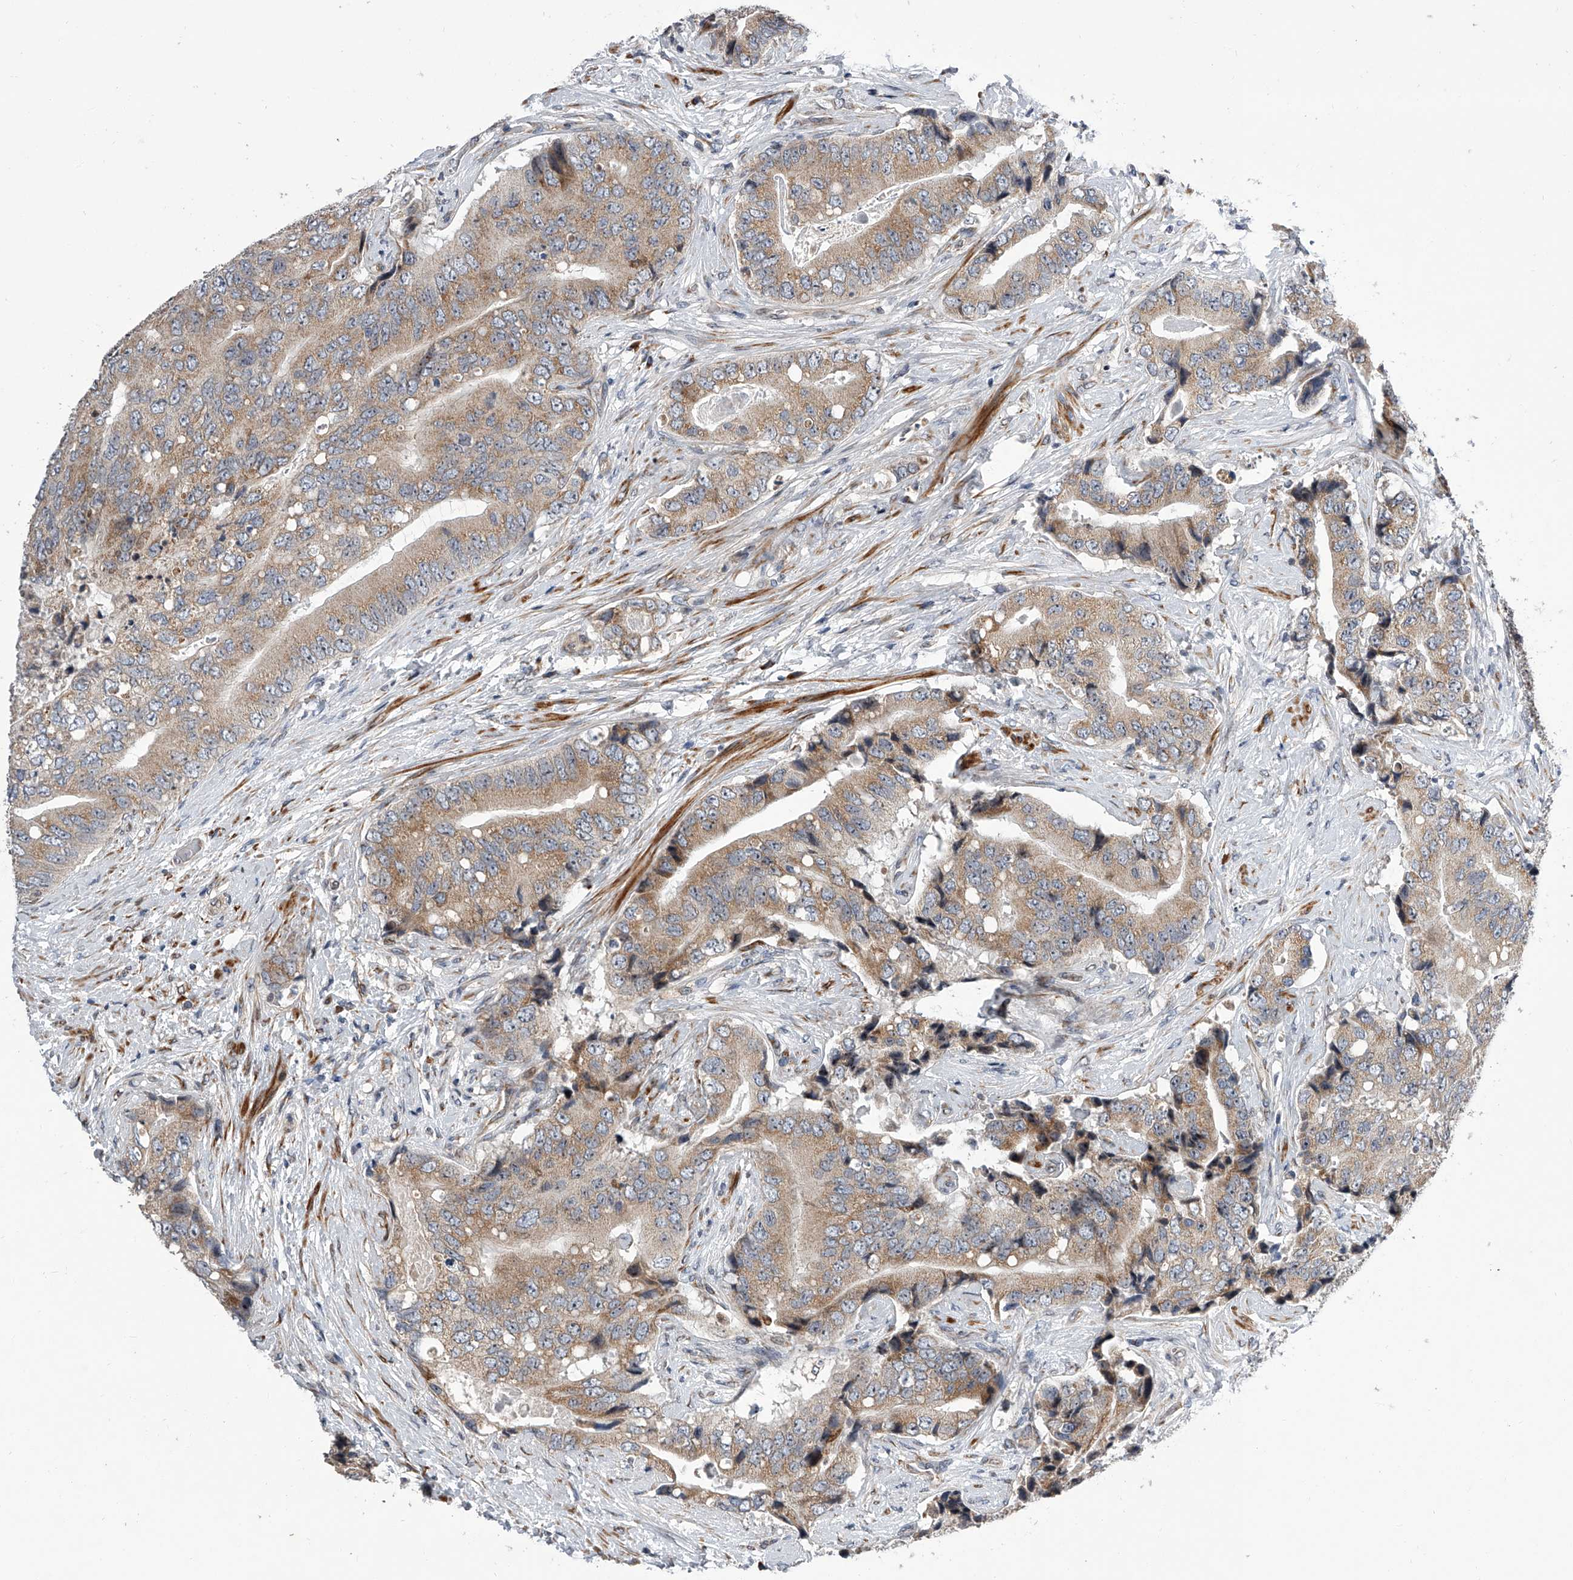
{"staining": {"intensity": "moderate", "quantity": ">75%", "location": "cytoplasmic/membranous"}, "tissue": "prostate cancer", "cell_type": "Tumor cells", "image_type": "cancer", "snomed": [{"axis": "morphology", "description": "Adenocarcinoma, High grade"}, {"axis": "topography", "description": "Prostate"}], "caption": "Protein staining by immunohistochemistry reveals moderate cytoplasmic/membranous positivity in about >75% of tumor cells in prostate cancer (high-grade adenocarcinoma). (DAB IHC, brown staining for protein, blue staining for nuclei).", "gene": "DLGAP2", "patient": {"sex": "male", "age": 70}}